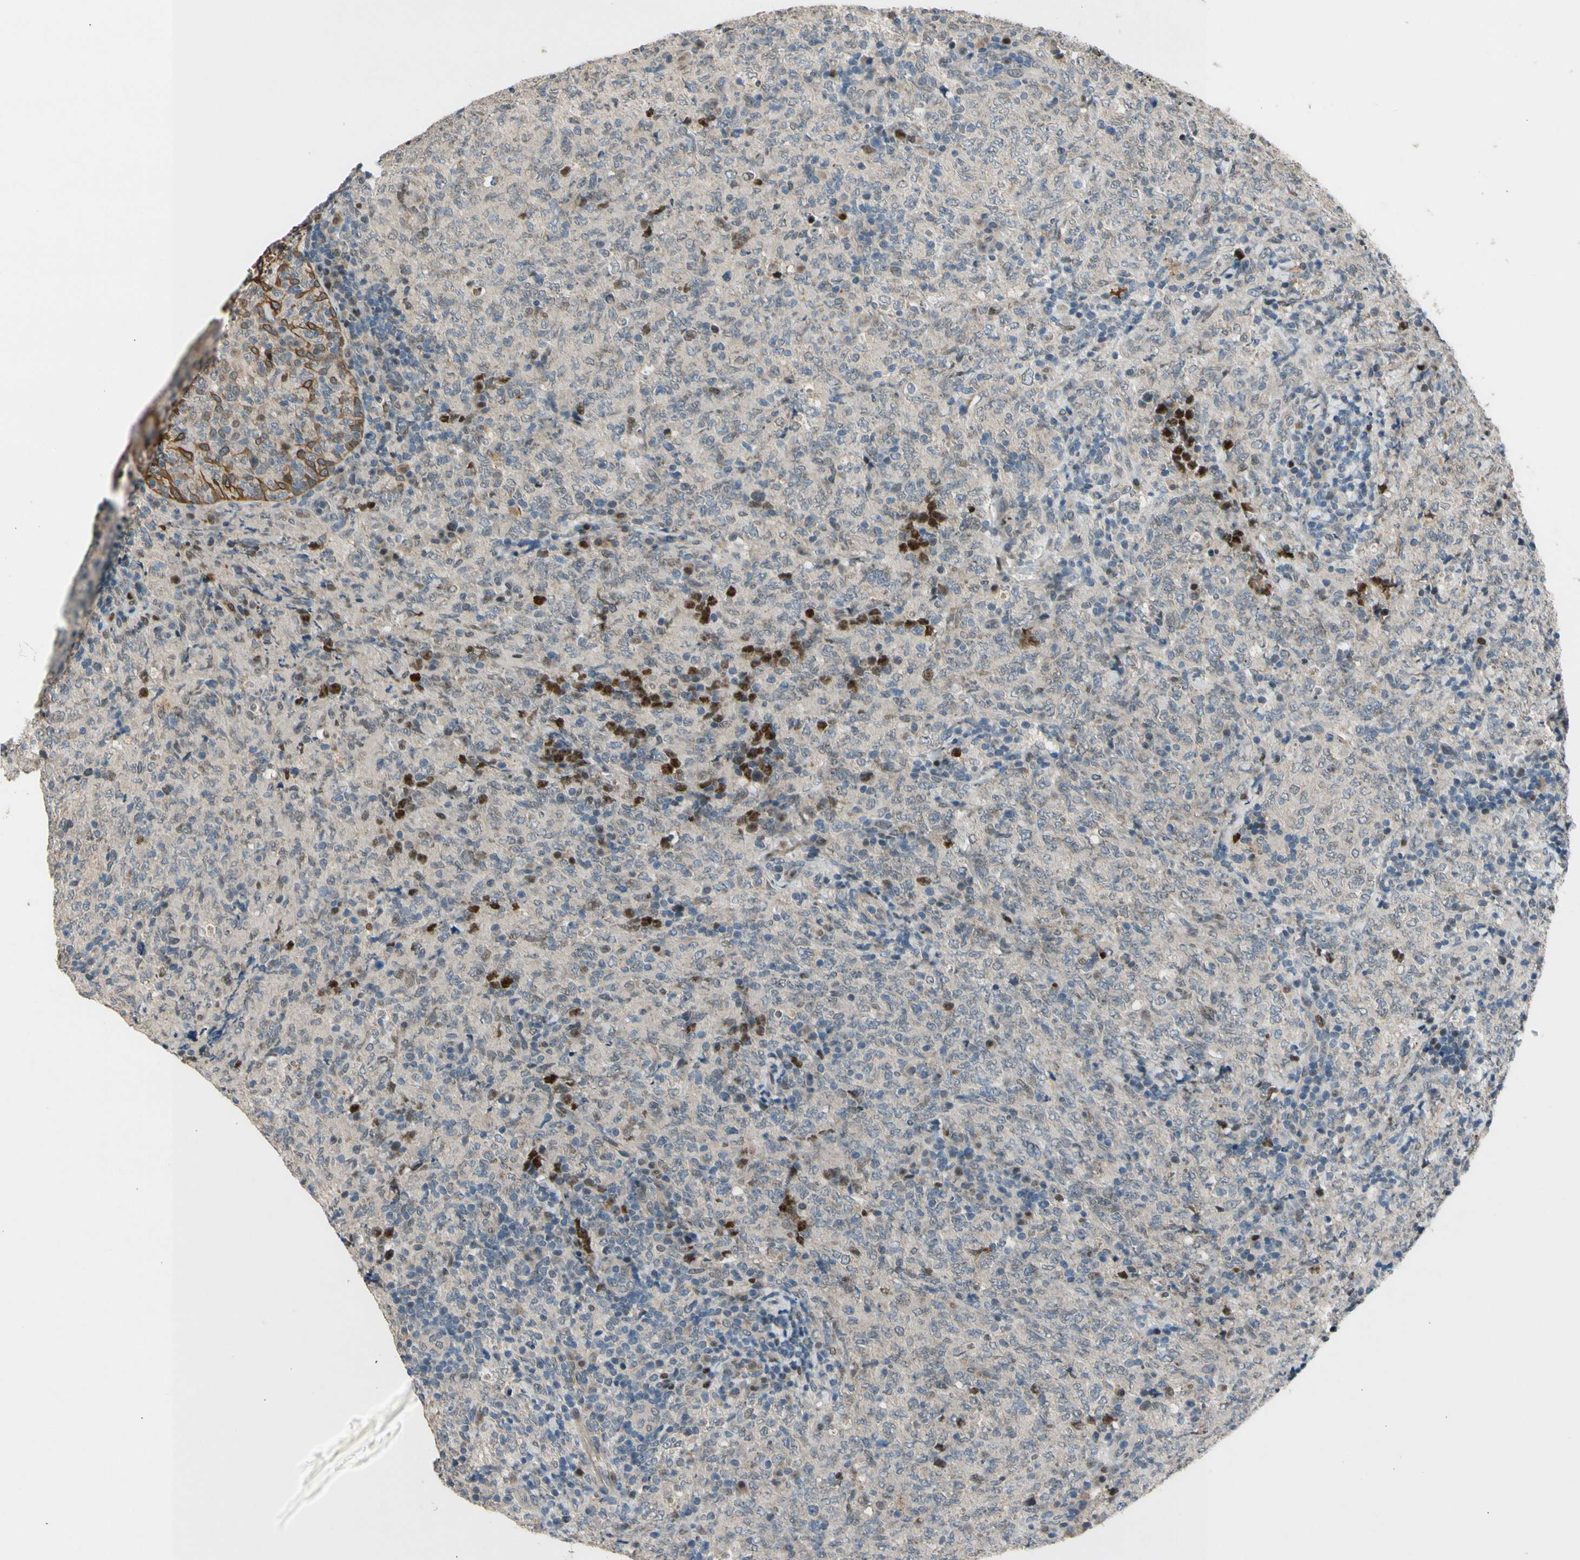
{"staining": {"intensity": "moderate", "quantity": "<25%", "location": "nuclear"}, "tissue": "lymphoma", "cell_type": "Tumor cells", "image_type": "cancer", "snomed": [{"axis": "morphology", "description": "Malignant lymphoma, non-Hodgkin's type, High grade"}, {"axis": "topography", "description": "Tonsil"}], "caption": "IHC of lymphoma reveals low levels of moderate nuclear positivity in approximately <25% of tumor cells.", "gene": "ZNF184", "patient": {"sex": "female", "age": 36}}